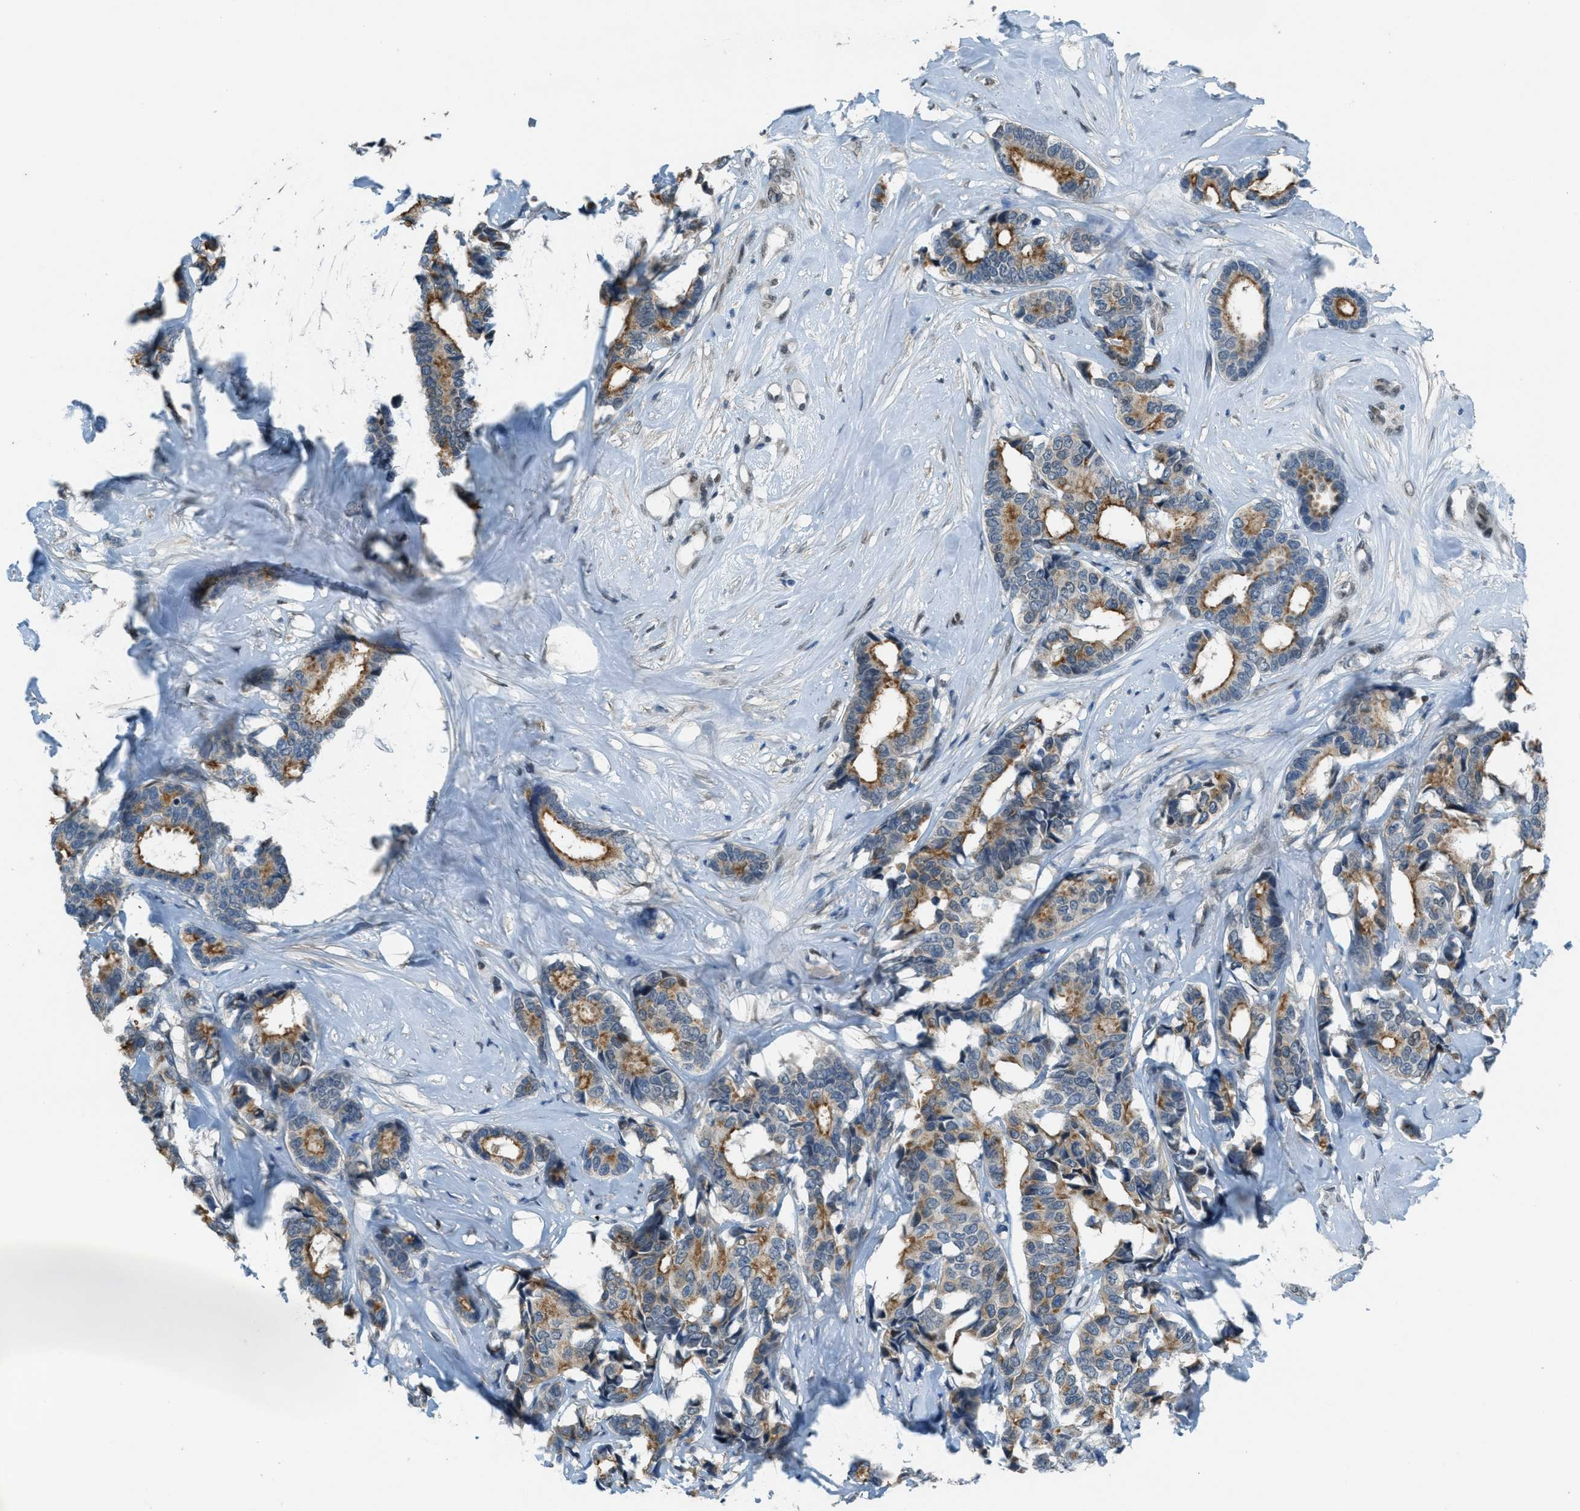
{"staining": {"intensity": "moderate", "quantity": ">75%", "location": "cytoplasmic/membranous"}, "tissue": "breast cancer", "cell_type": "Tumor cells", "image_type": "cancer", "snomed": [{"axis": "morphology", "description": "Duct carcinoma"}, {"axis": "topography", "description": "Breast"}], "caption": "Tumor cells display moderate cytoplasmic/membranous staining in approximately >75% of cells in breast infiltrating ductal carcinoma.", "gene": "TCF3", "patient": {"sex": "female", "age": 87}}